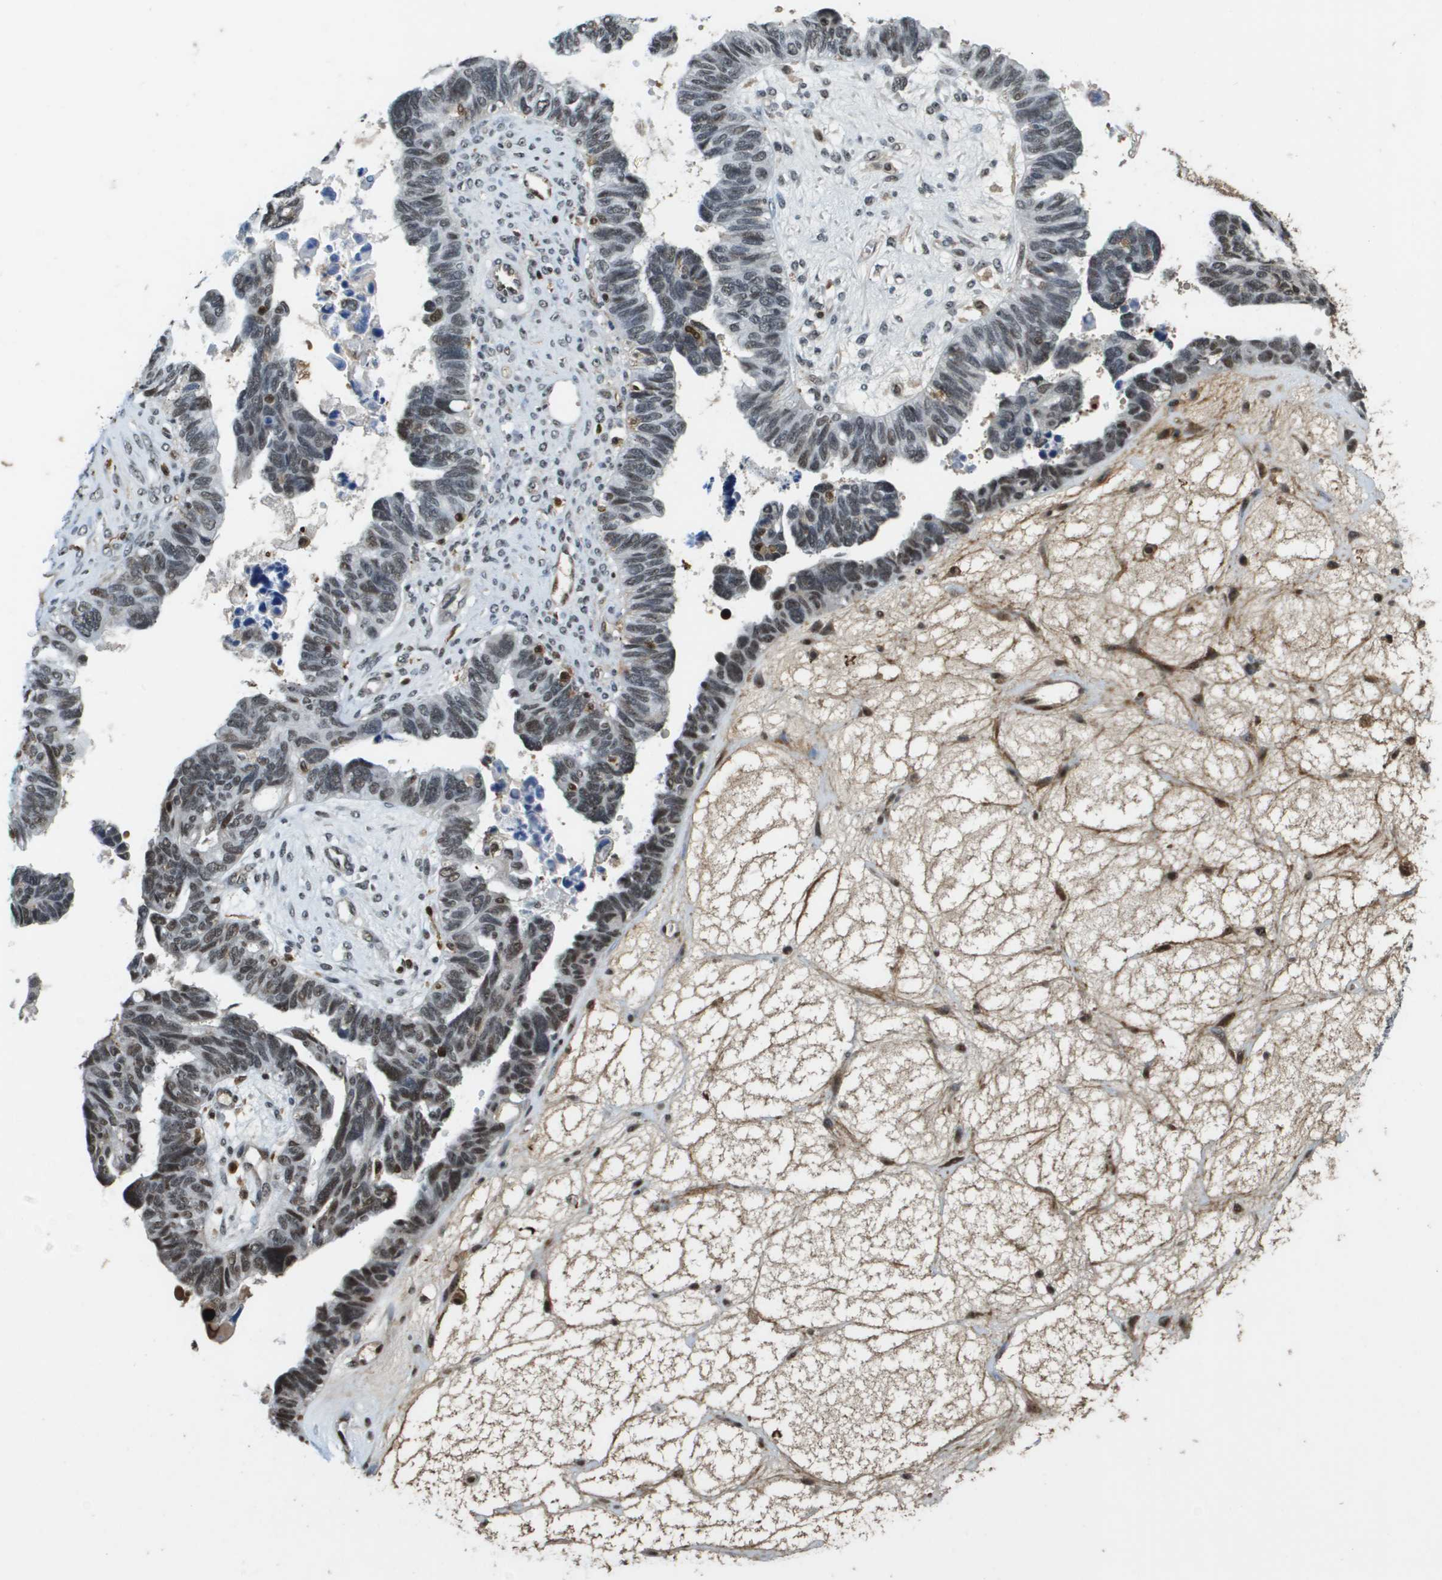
{"staining": {"intensity": "moderate", "quantity": "25%-75%", "location": "nuclear"}, "tissue": "ovarian cancer", "cell_type": "Tumor cells", "image_type": "cancer", "snomed": [{"axis": "morphology", "description": "Cystadenocarcinoma, serous, NOS"}, {"axis": "topography", "description": "Ovary"}], "caption": "This is a photomicrograph of IHC staining of serous cystadenocarcinoma (ovarian), which shows moderate expression in the nuclear of tumor cells.", "gene": "EP400", "patient": {"sex": "female", "age": 79}}